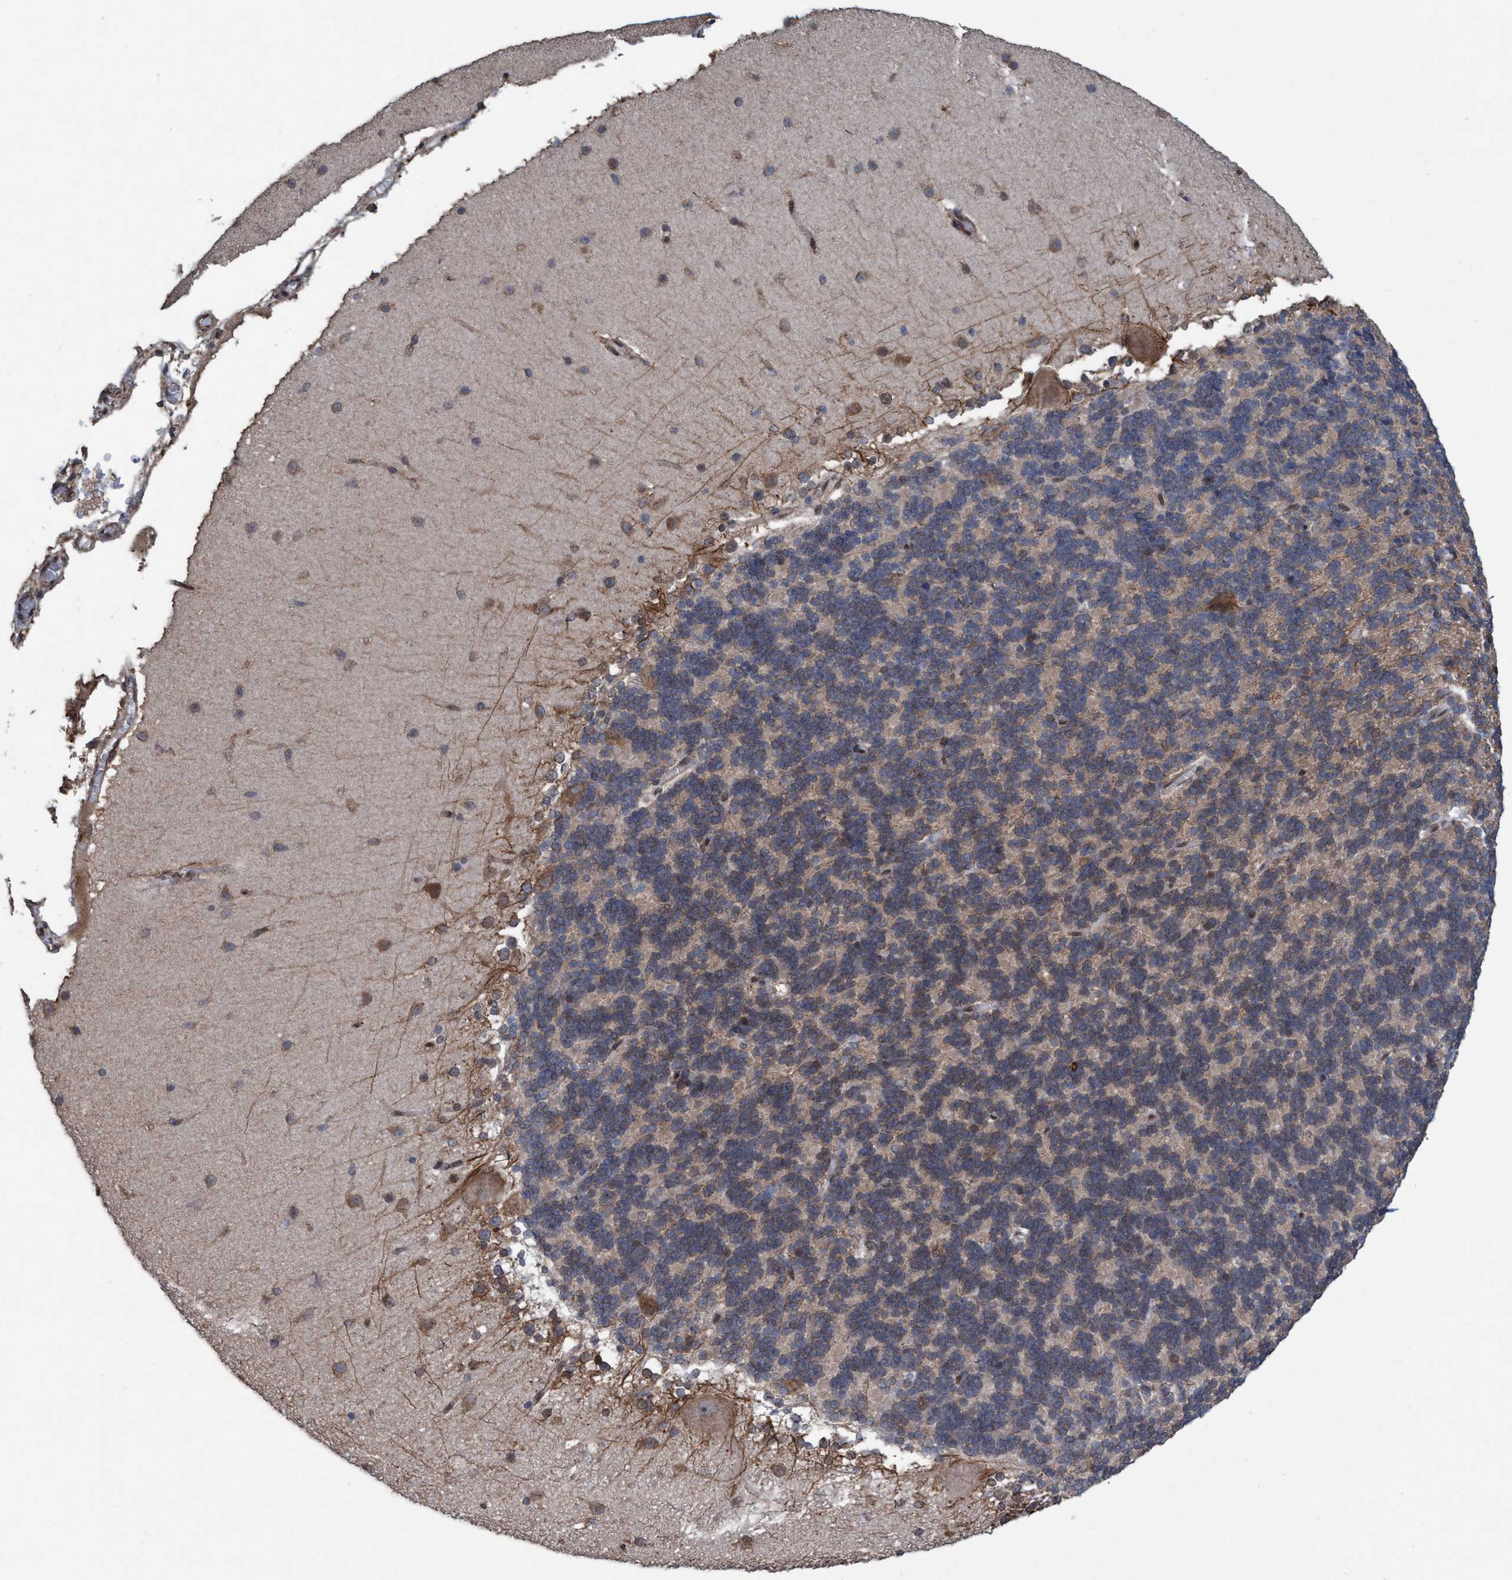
{"staining": {"intensity": "weak", "quantity": ">75%", "location": "cytoplasmic/membranous"}, "tissue": "cerebellum", "cell_type": "Cells in granular layer", "image_type": "normal", "snomed": [{"axis": "morphology", "description": "Normal tissue, NOS"}, {"axis": "topography", "description": "Cerebellum"}], "caption": "This is an image of IHC staining of benign cerebellum, which shows weak positivity in the cytoplasmic/membranous of cells in granular layer.", "gene": "METAP2", "patient": {"sex": "female", "age": 19}}